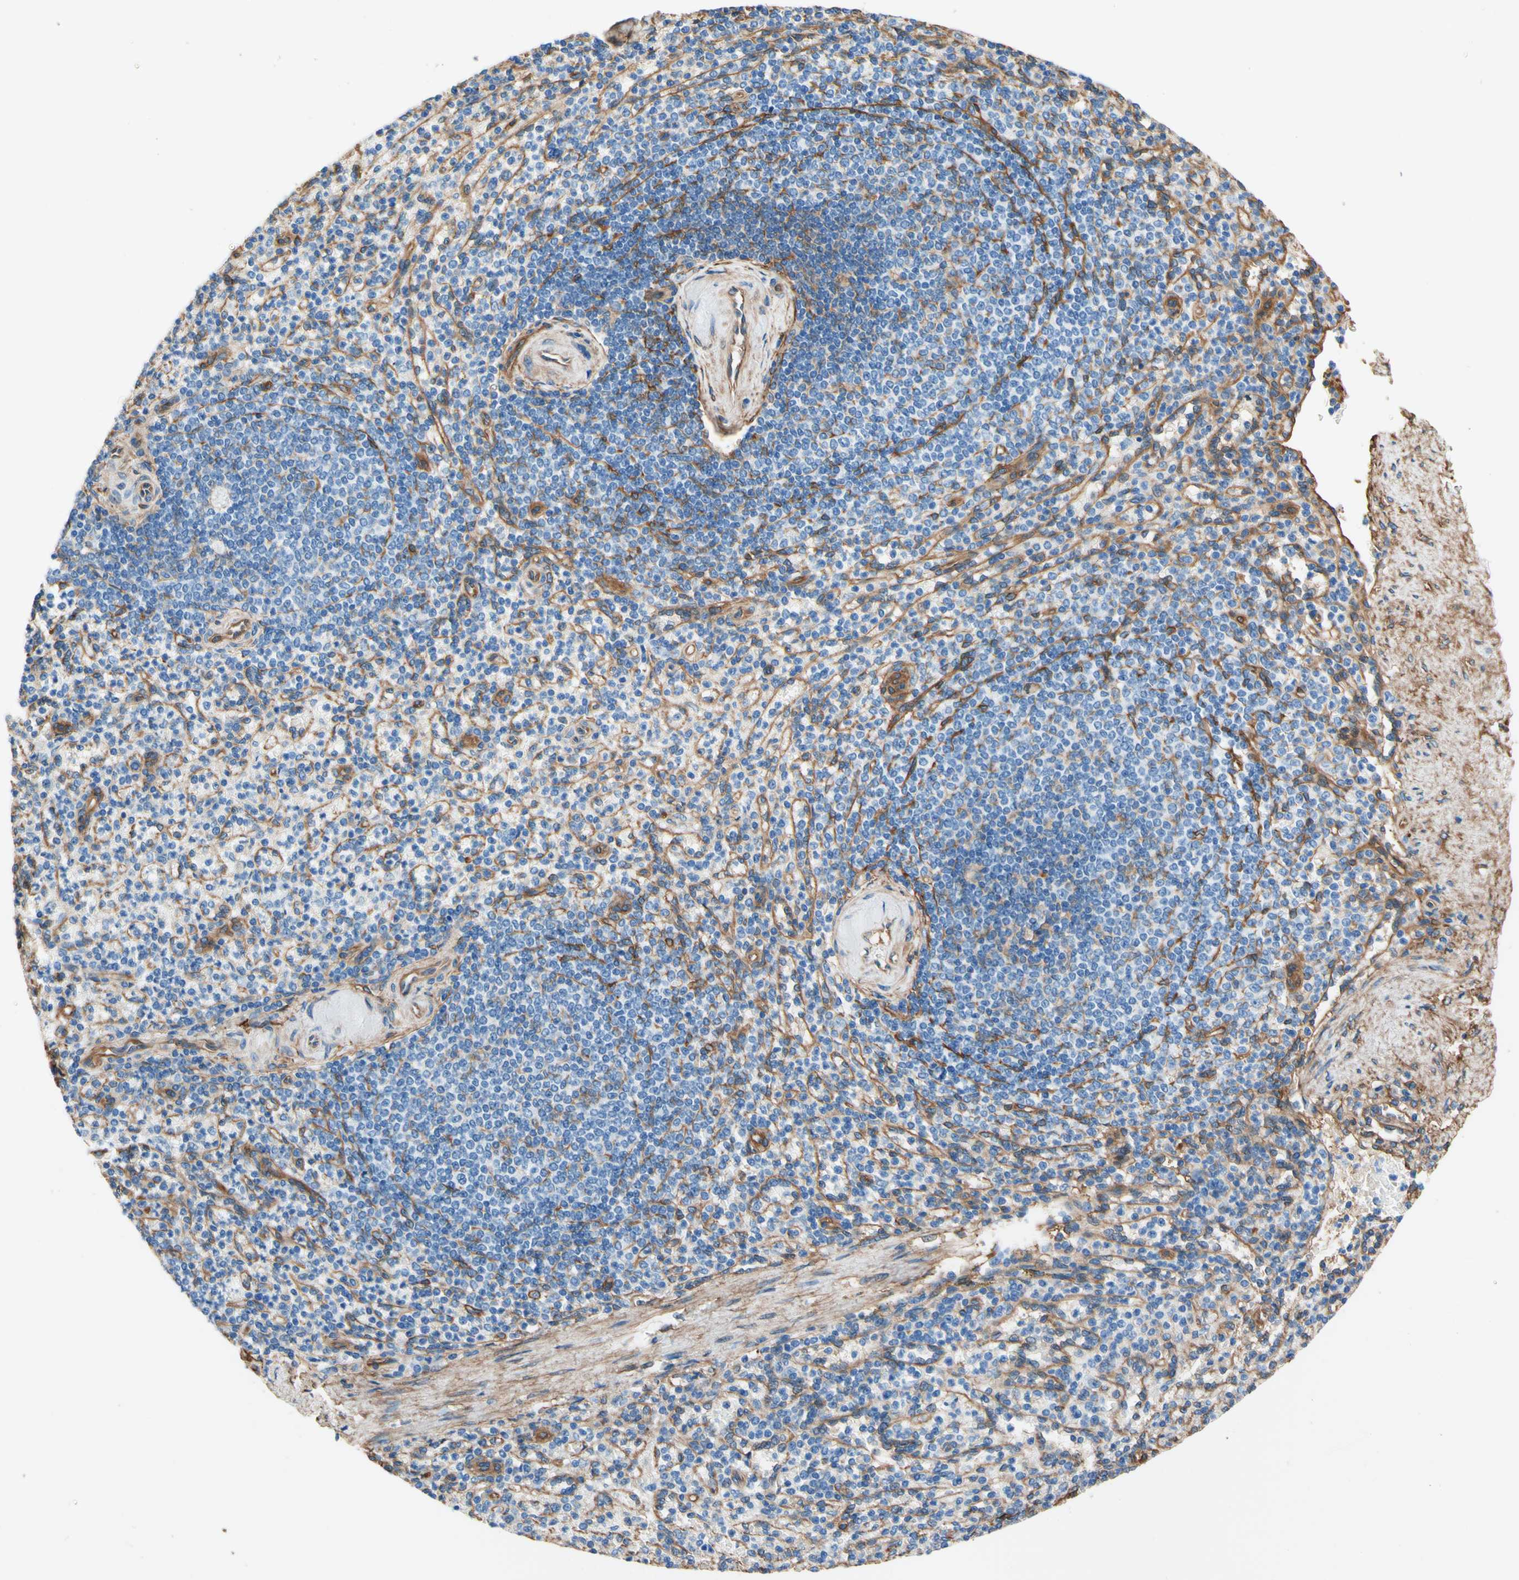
{"staining": {"intensity": "negative", "quantity": "none", "location": "none"}, "tissue": "spleen", "cell_type": "Cells in red pulp", "image_type": "normal", "snomed": [{"axis": "morphology", "description": "Normal tissue, NOS"}, {"axis": "topography", "description": "Spleen"}], "caption": "Immunohistochemistry (IHC) micrograph of benign spleen stained for a protein (brown), which shows no staining in cells in red pulp. Nuclei are stained in blue.", "gene": "DPYSL3", "patient": {"sex": "female", "age": 74}}